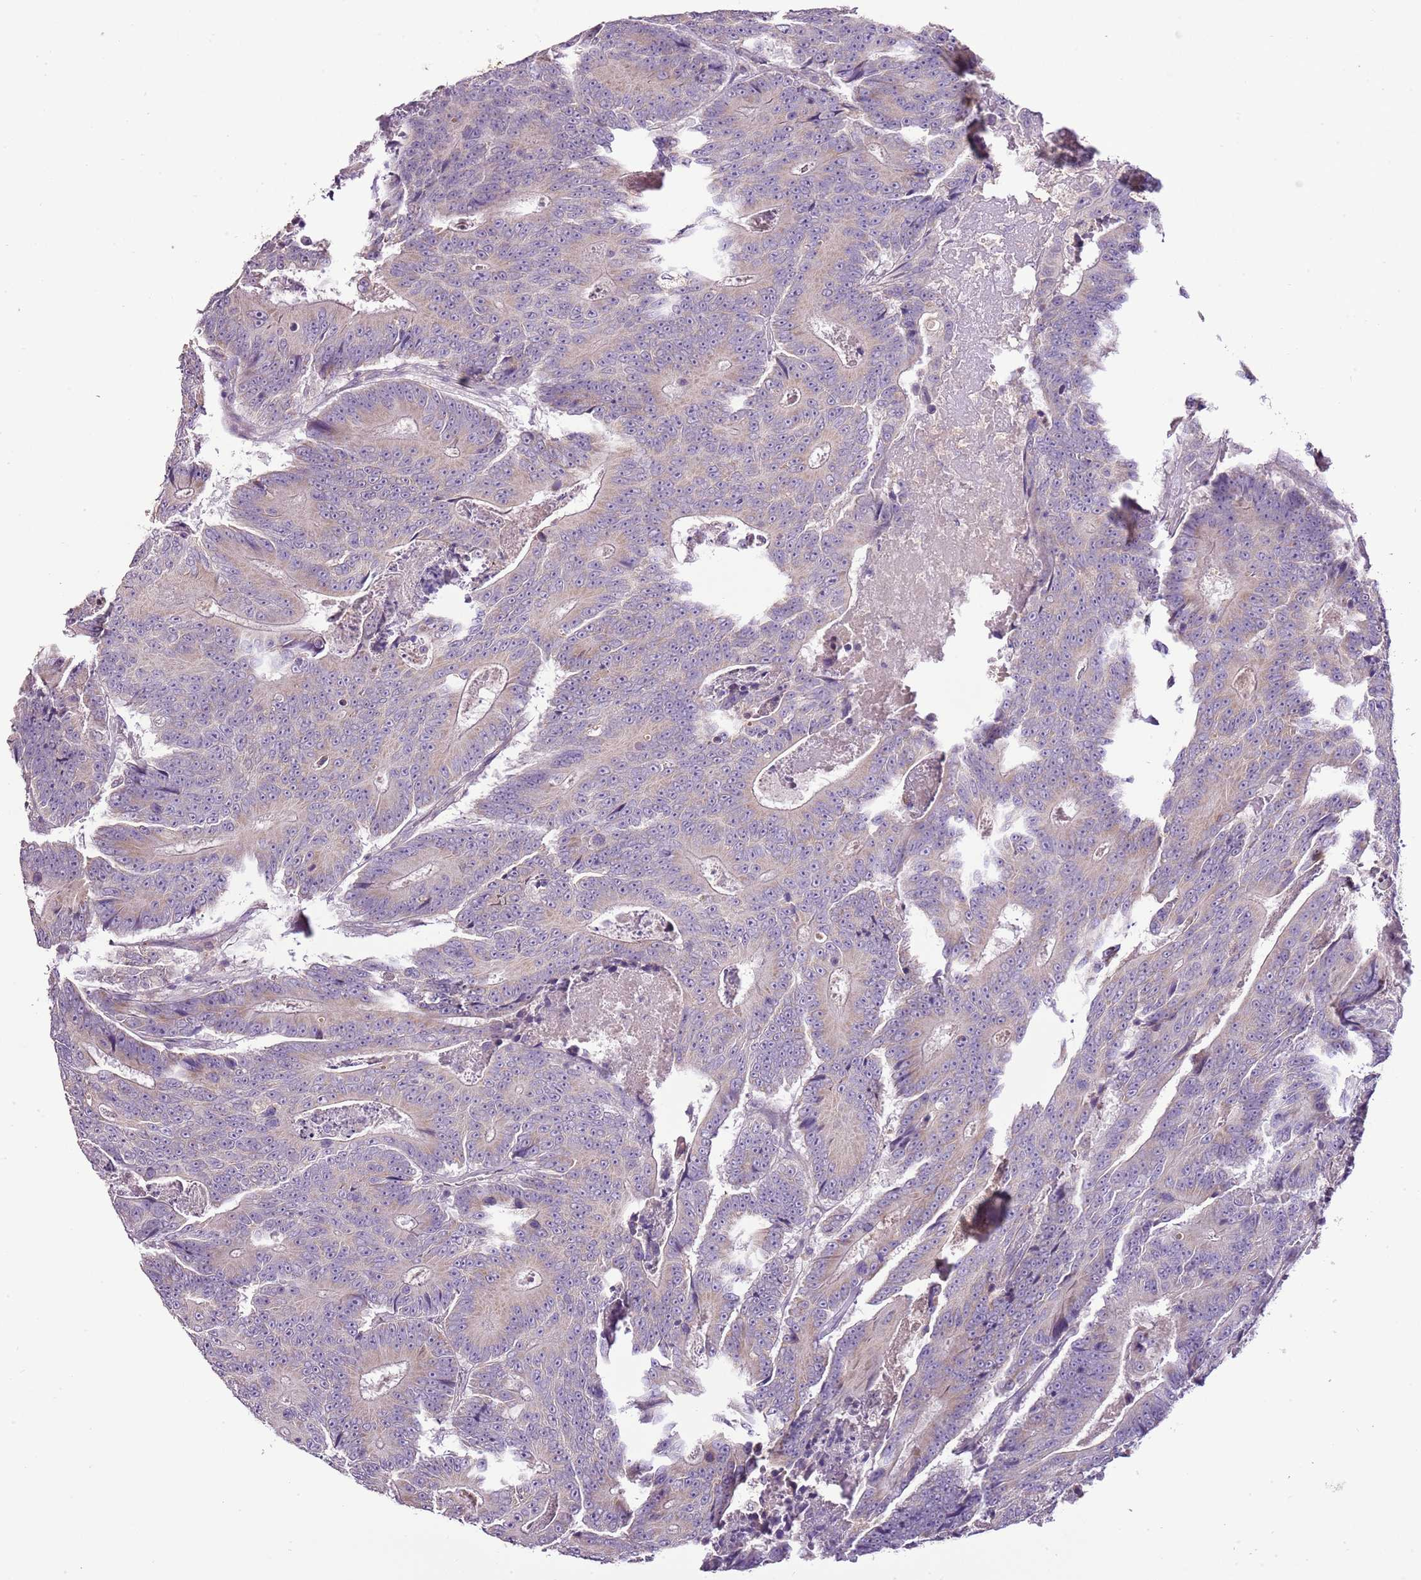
{"staining": {"intensity": "weak", "quantity": "<25%", "location": "cytoplasmic/membranous"}, "tissue": "colorectal cancer", "cell_type": "Tumor cells", "image_type": "cancer", "snomed": [{"axis": "morphology", "description": "Adenocarcinoma, NOS"}, {"axis": "topography", "description": "Colon"}], "caption": "A histopathology image of human colorectal cancer is negative for staining in tumor cells.", "gene": "CMKLR1", "patient": {"sex": "male", "age": 83}}